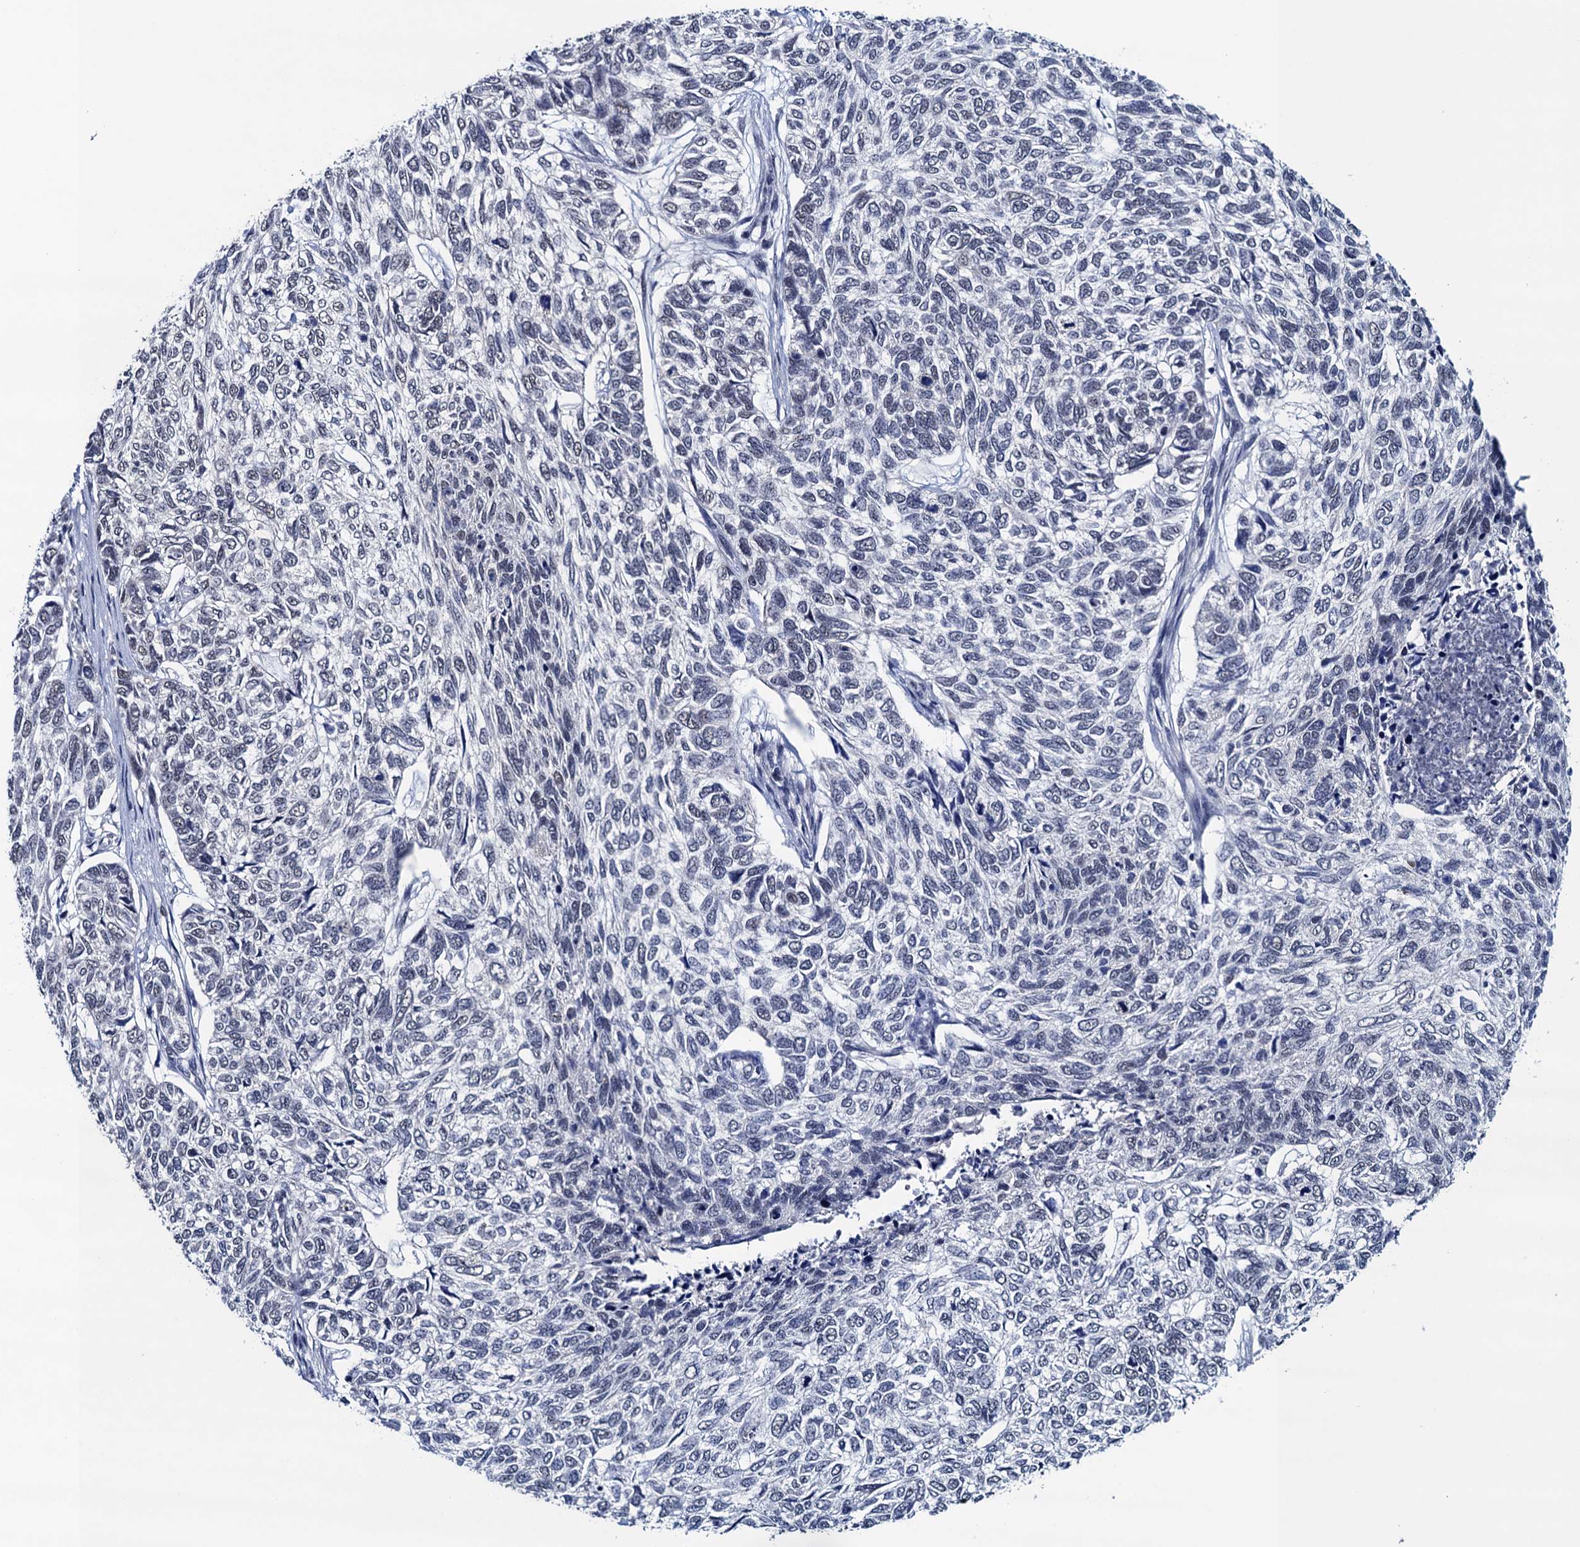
{"staining": {"intensity": "negative", "quantity": "none", "location": "none"}, "tissue": "skin cancer", "cell_type": "Tumor cells", "image_type": "cancer", "snomed": [{"axis": "morphology", "description": "Basal cell carcinoma"}, {"axis": "topography", "description": "Skin"}], "caption": "Skin cancer (basal cell carcinoma) was stained to show a protein in brown. There is no significant positivity in tumor cells. (Brightfield microscopy of DAB (3,3'-diaminobenzidine) IHC at high magnification).", "gene": "FNBP4", "patient": {"sex": "female", "age": 65}}